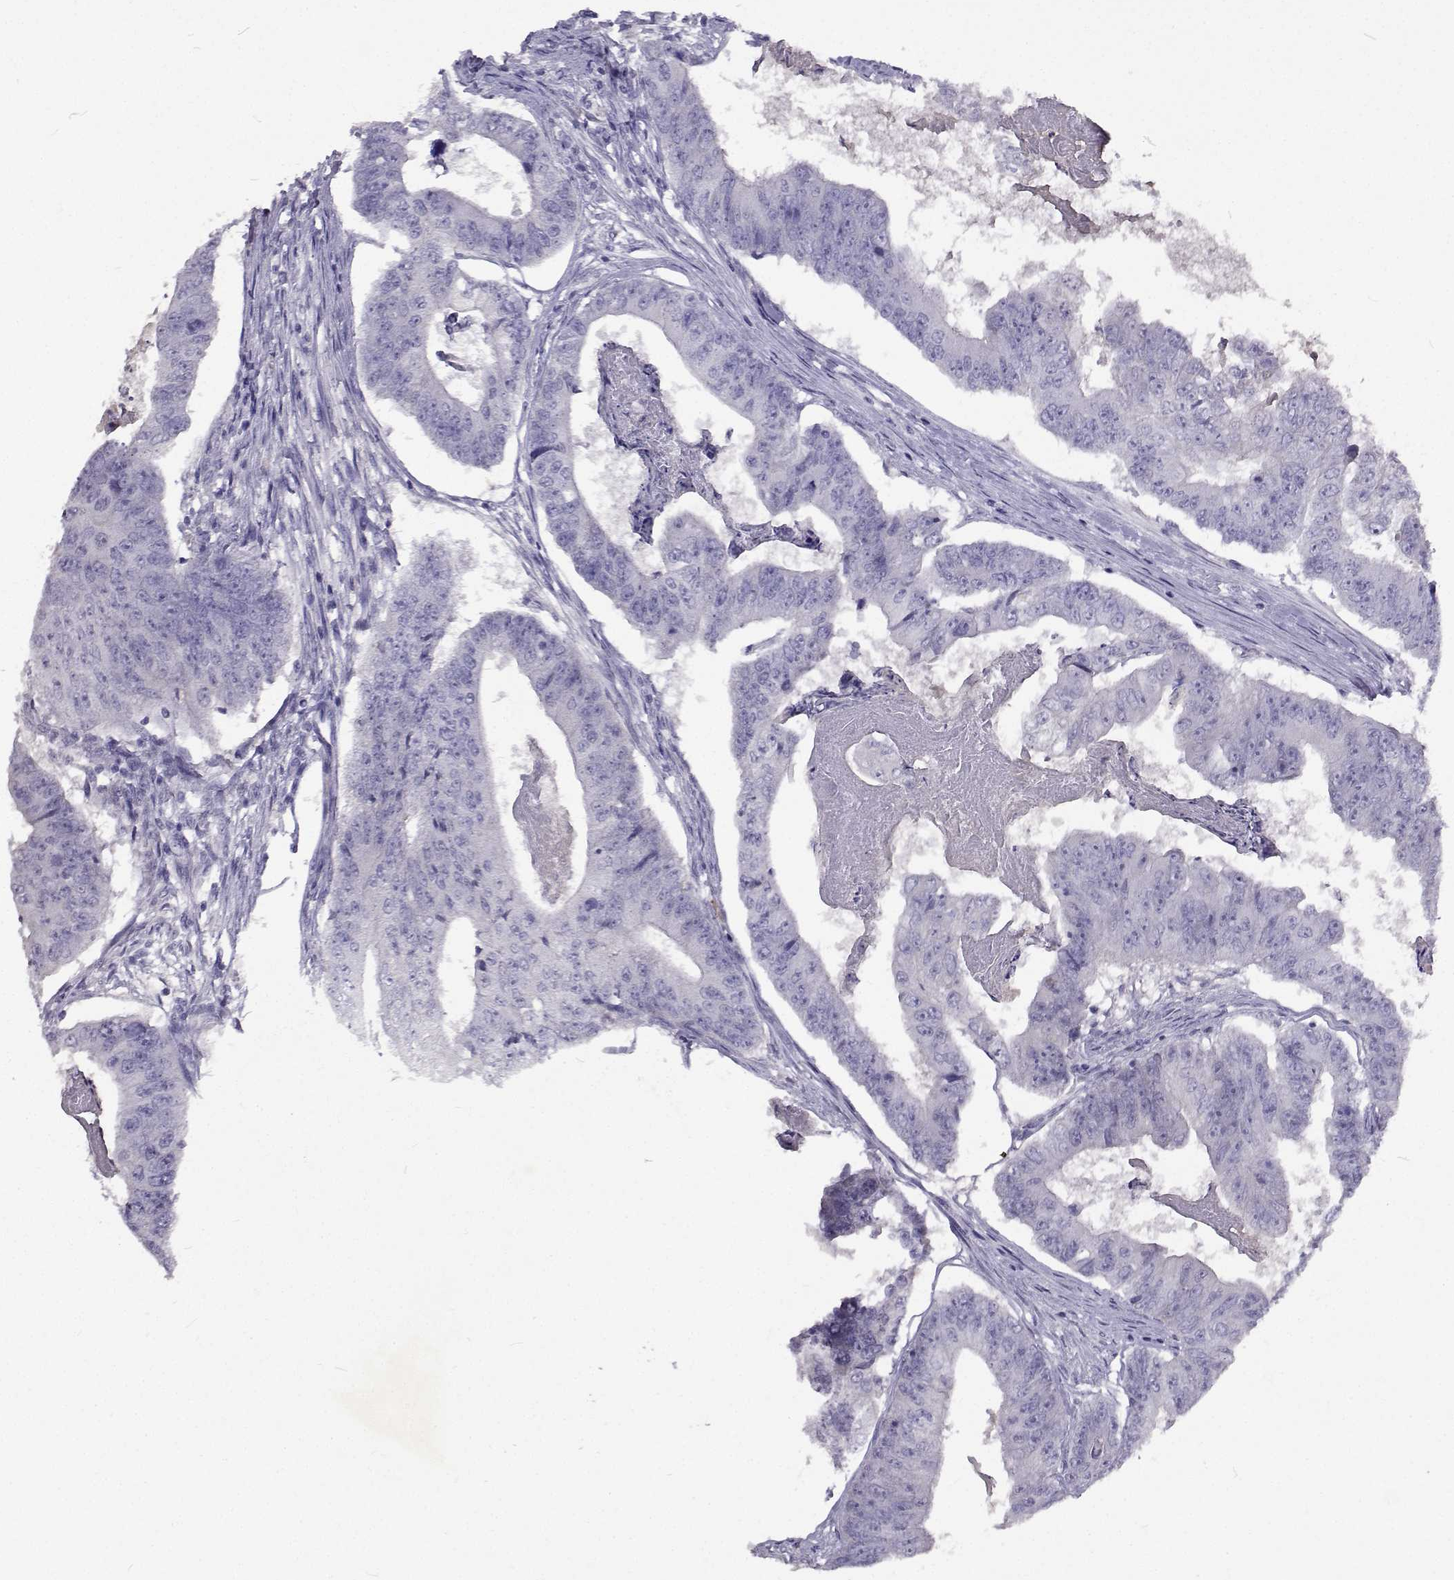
{"staining": {"intensity": "negative", "quantity": "none", "location": "none"}, "tissue": "colorectal cancer", "cell_type": "Tumor cells", "image_type": "cancer", "snomed": [{"axis": "morphology", "description": "Adenocarcinoma, NOS"}, {"axis": "topography", "description": "Colon"}], "caption": "IHC of colorectal adenocarcinoma displays no positivity in tumor cells.", "gene": "CFAP44", "patient": {"sex": "female", "age": 67}}